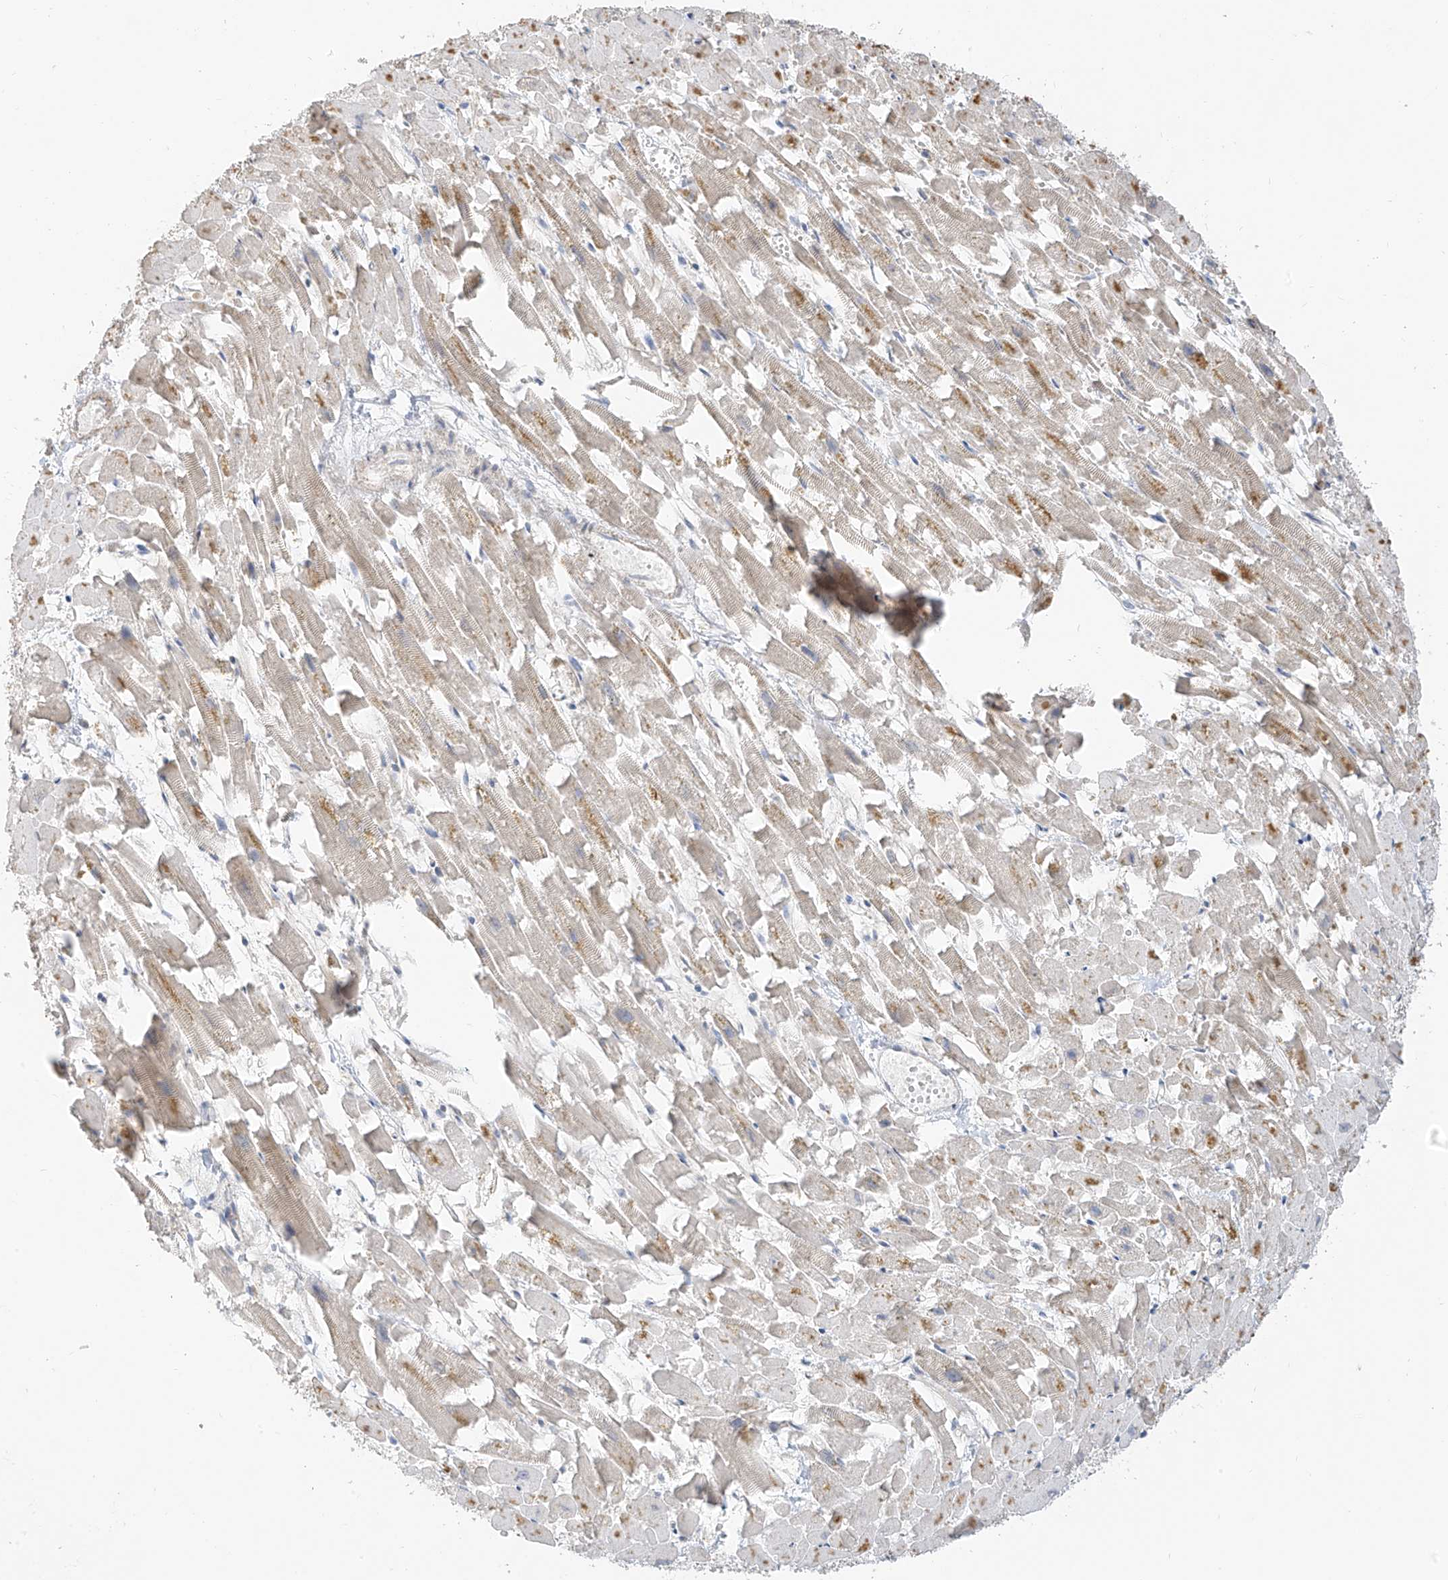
{"staining": {"intensity": "weak", "quantity": "<25%", "location": "cytoplasmic/membranous"}, "tissue": "heart muscle", "cell_type": "Cardiomyocytes", "image_type": "normal", "snomed": [{"axis": "morphology", "description": "Normal tissue, NOS"}, {"axis": "topography", "description": "Heart"}], "caption": "The IHC photomicrograph has no significant staining in cardiomyocytes of heart muscle.", "gene": "C2orf42", "patient": {"sex": "female", "age": 64}}